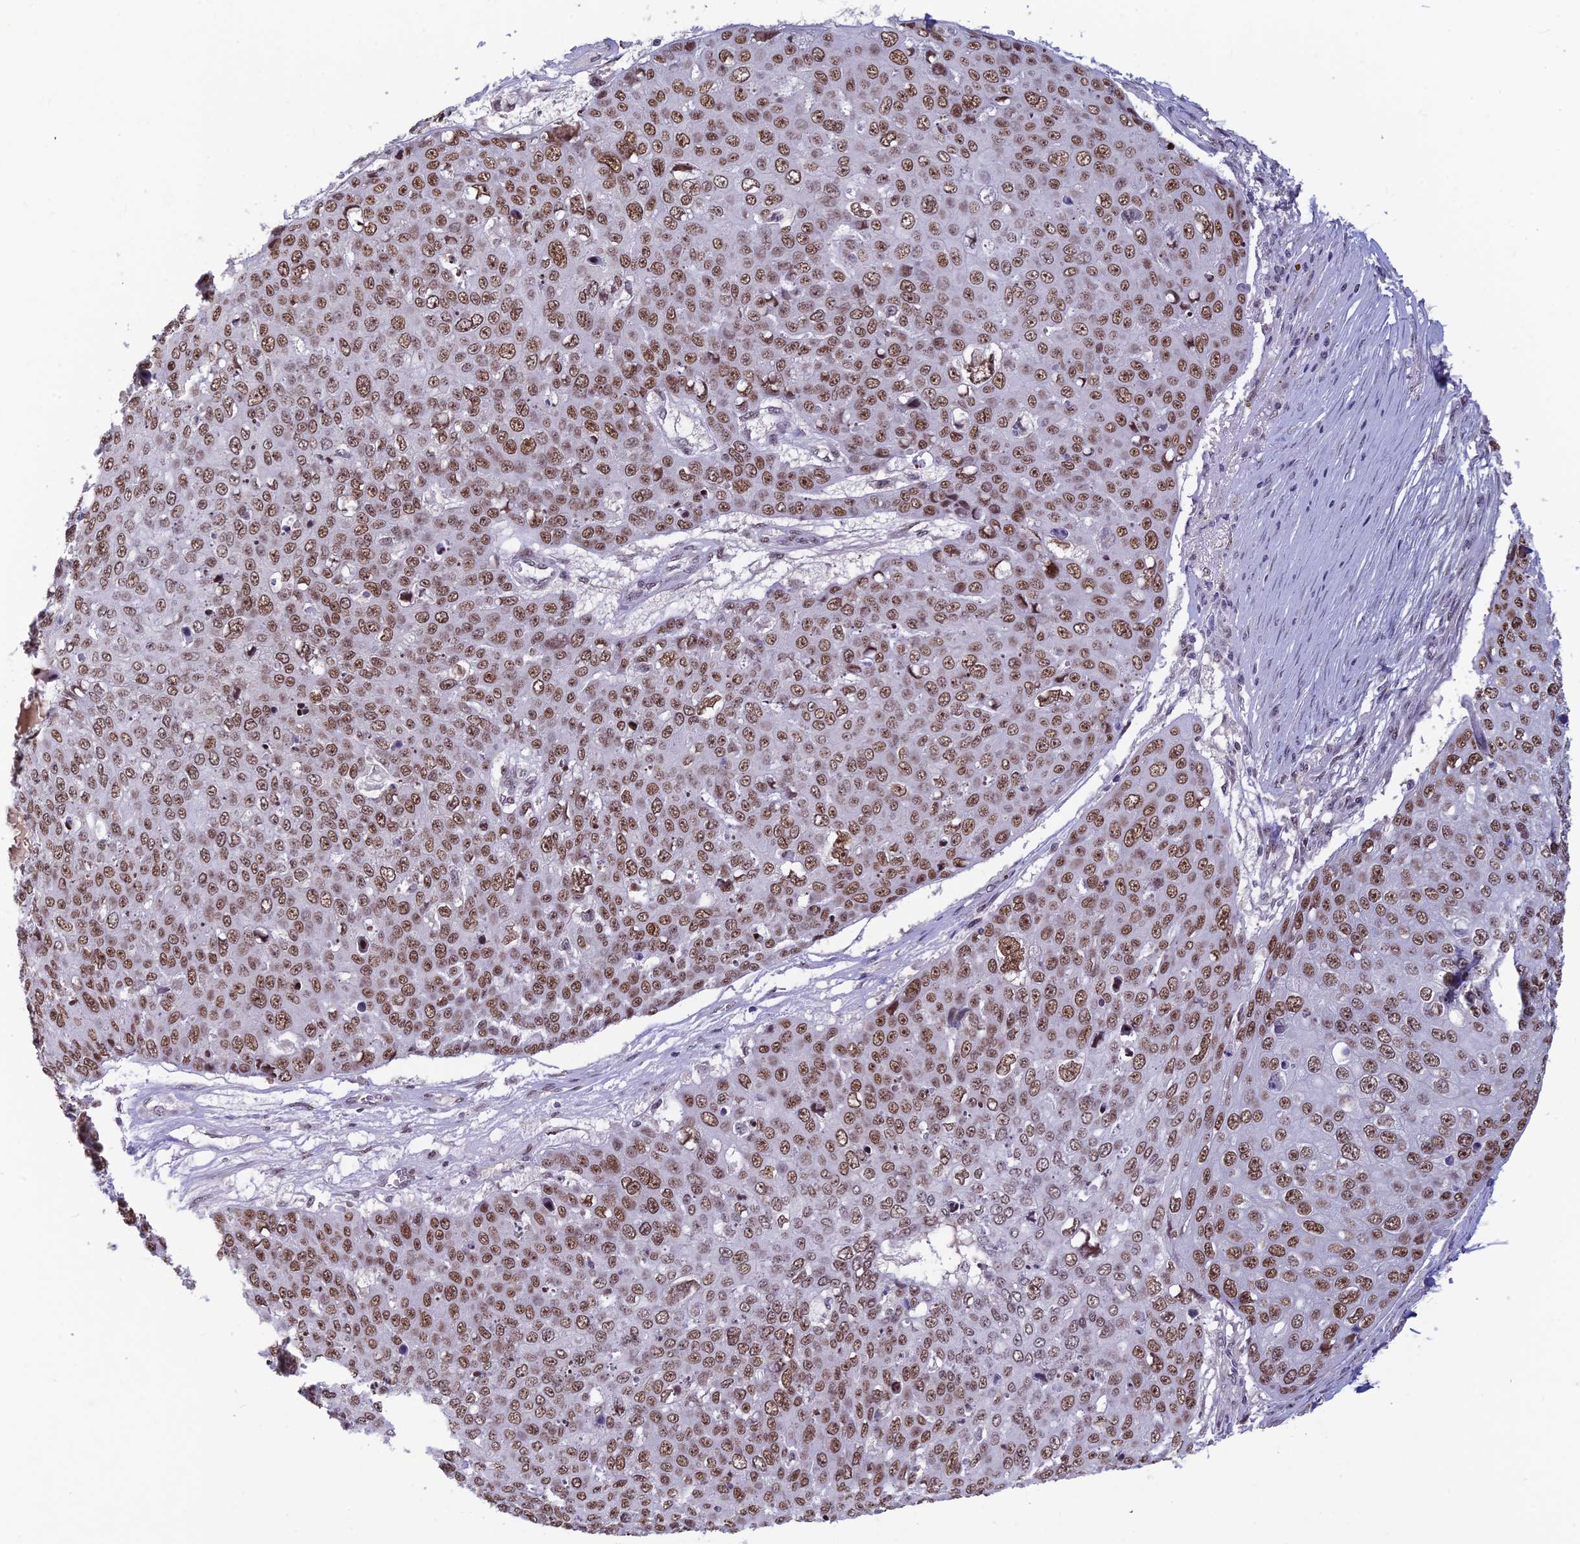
{"staining": {"intensity": "moderate", "quantity": ">75%", "location": "nuclear"}, "tissue": "skin cancer", "cell_type": "Tumor cells", "image_type": "cancer", "snomed": [{"axis": "morphology", "description": "Squamous cell carcinoma, NOS"}, {"axis": "topography", "description": "Skin"}], "caption": "Immunohistochemistry staining of squamous cell carcinoma (skin), which demonstrates medium levels of moderate nuclear expression in approximately >75% of tumor cells indicating moderate nuclear protein staining. The staining was performed using DAB (3,3'-diaminobenzidine) (brown) for protein detection and nuclei were counterstained in hematoxylin (blue).", "gene": "POLR1G", "patient": {"sex": "male", "age": 71}}